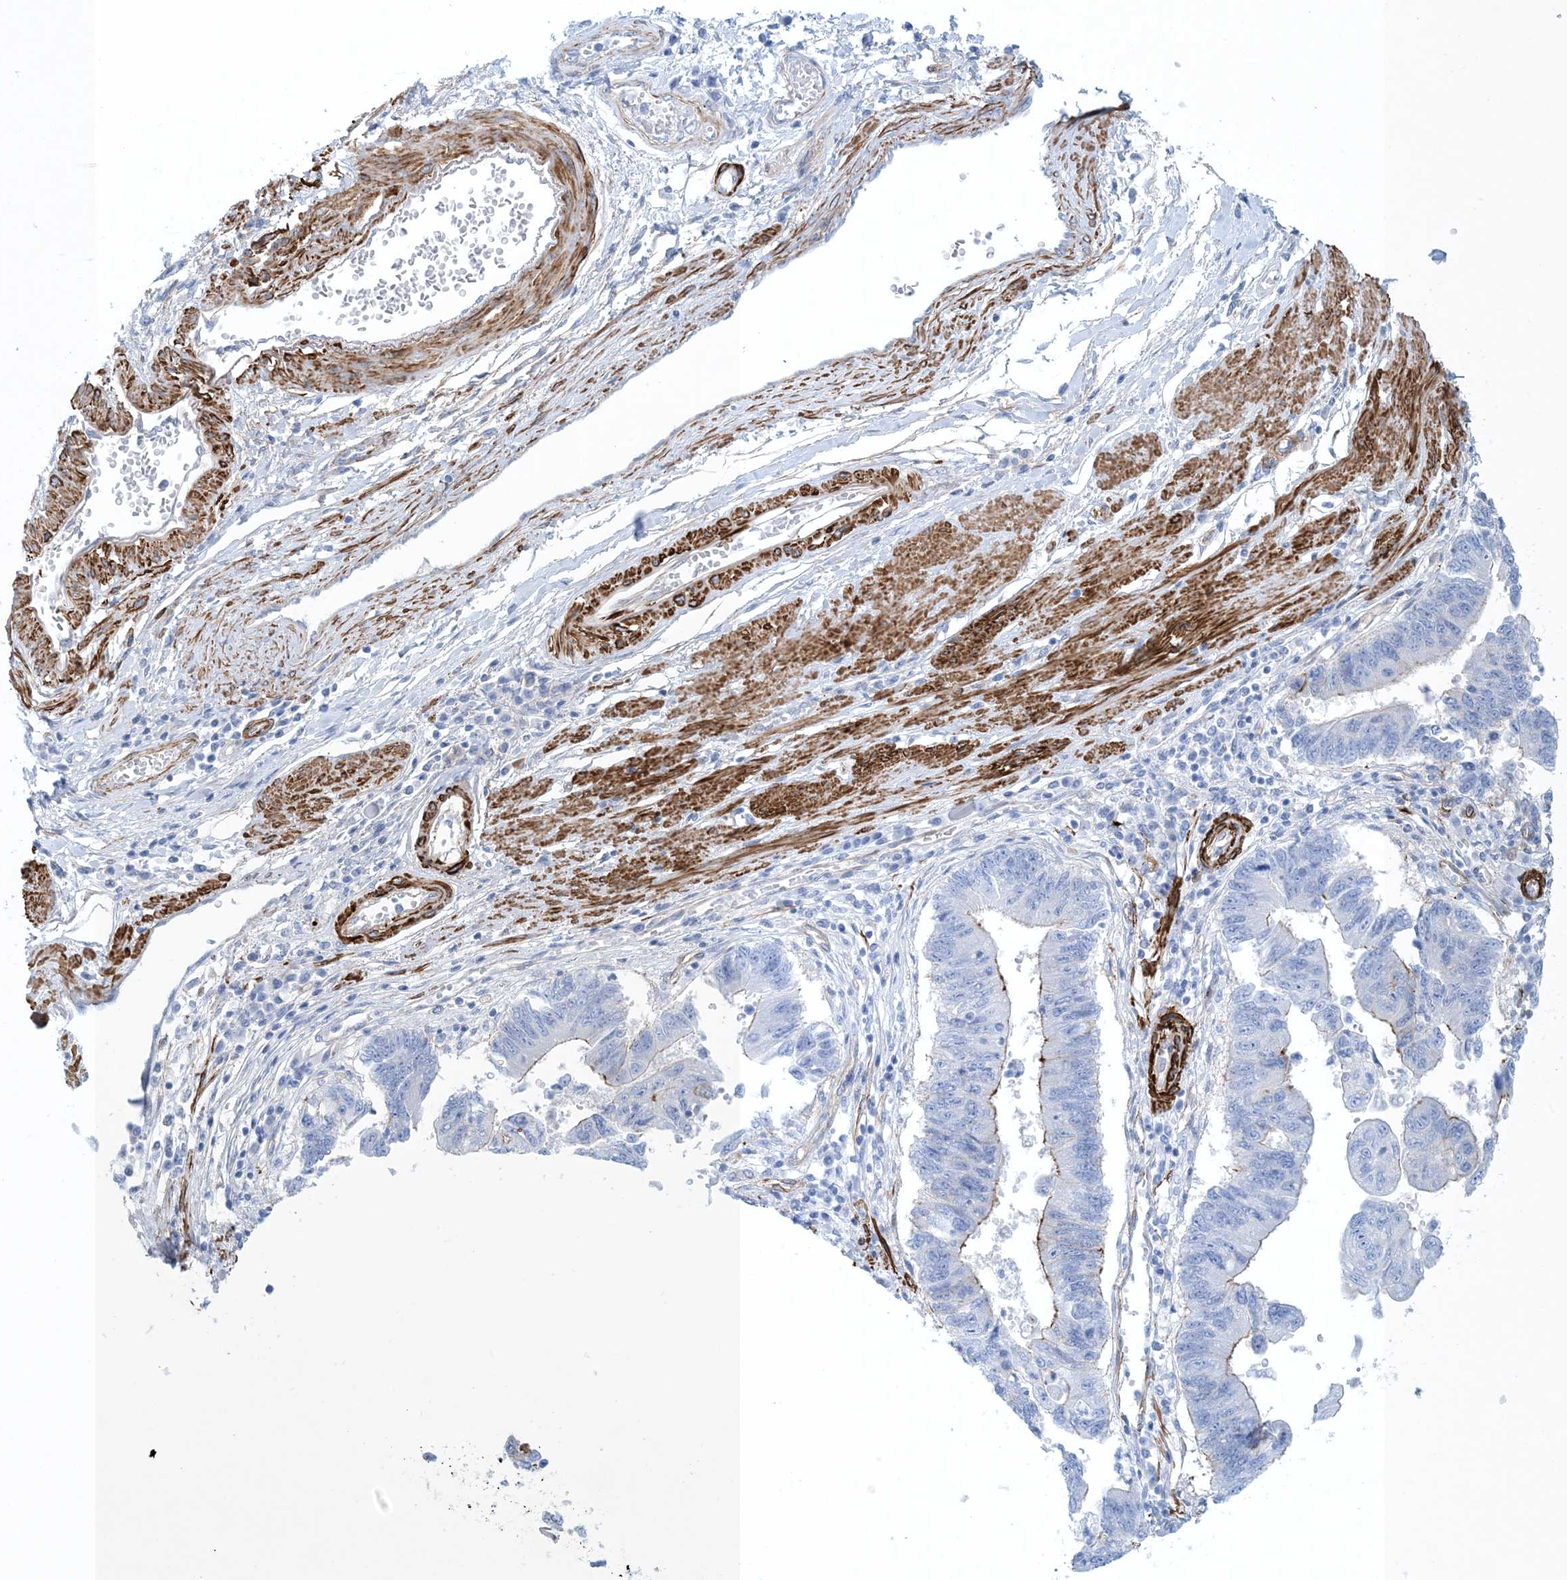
{"staining": {"intensity": "moderate", "quantity": "<25%", "location": "cytoplasmic/membranous"}, "tissue": "stomach cancer", "cell_type": "Tumor cells", "image_type": "cancer", "snomed": [{"axis": "morphology", "description": "Adenocarcinoma, NOS"}, {"axis": "topography", "description": "Stomach"}], "caption": "This is a histology image of immunohistochemistry staining of adenocarcinoma (stomach), which shows moderate expression in the cytoplasmic/membranous of tumor cells.", "gene": "SHANK1", "patient": {"sex": "male", "age": 59}}